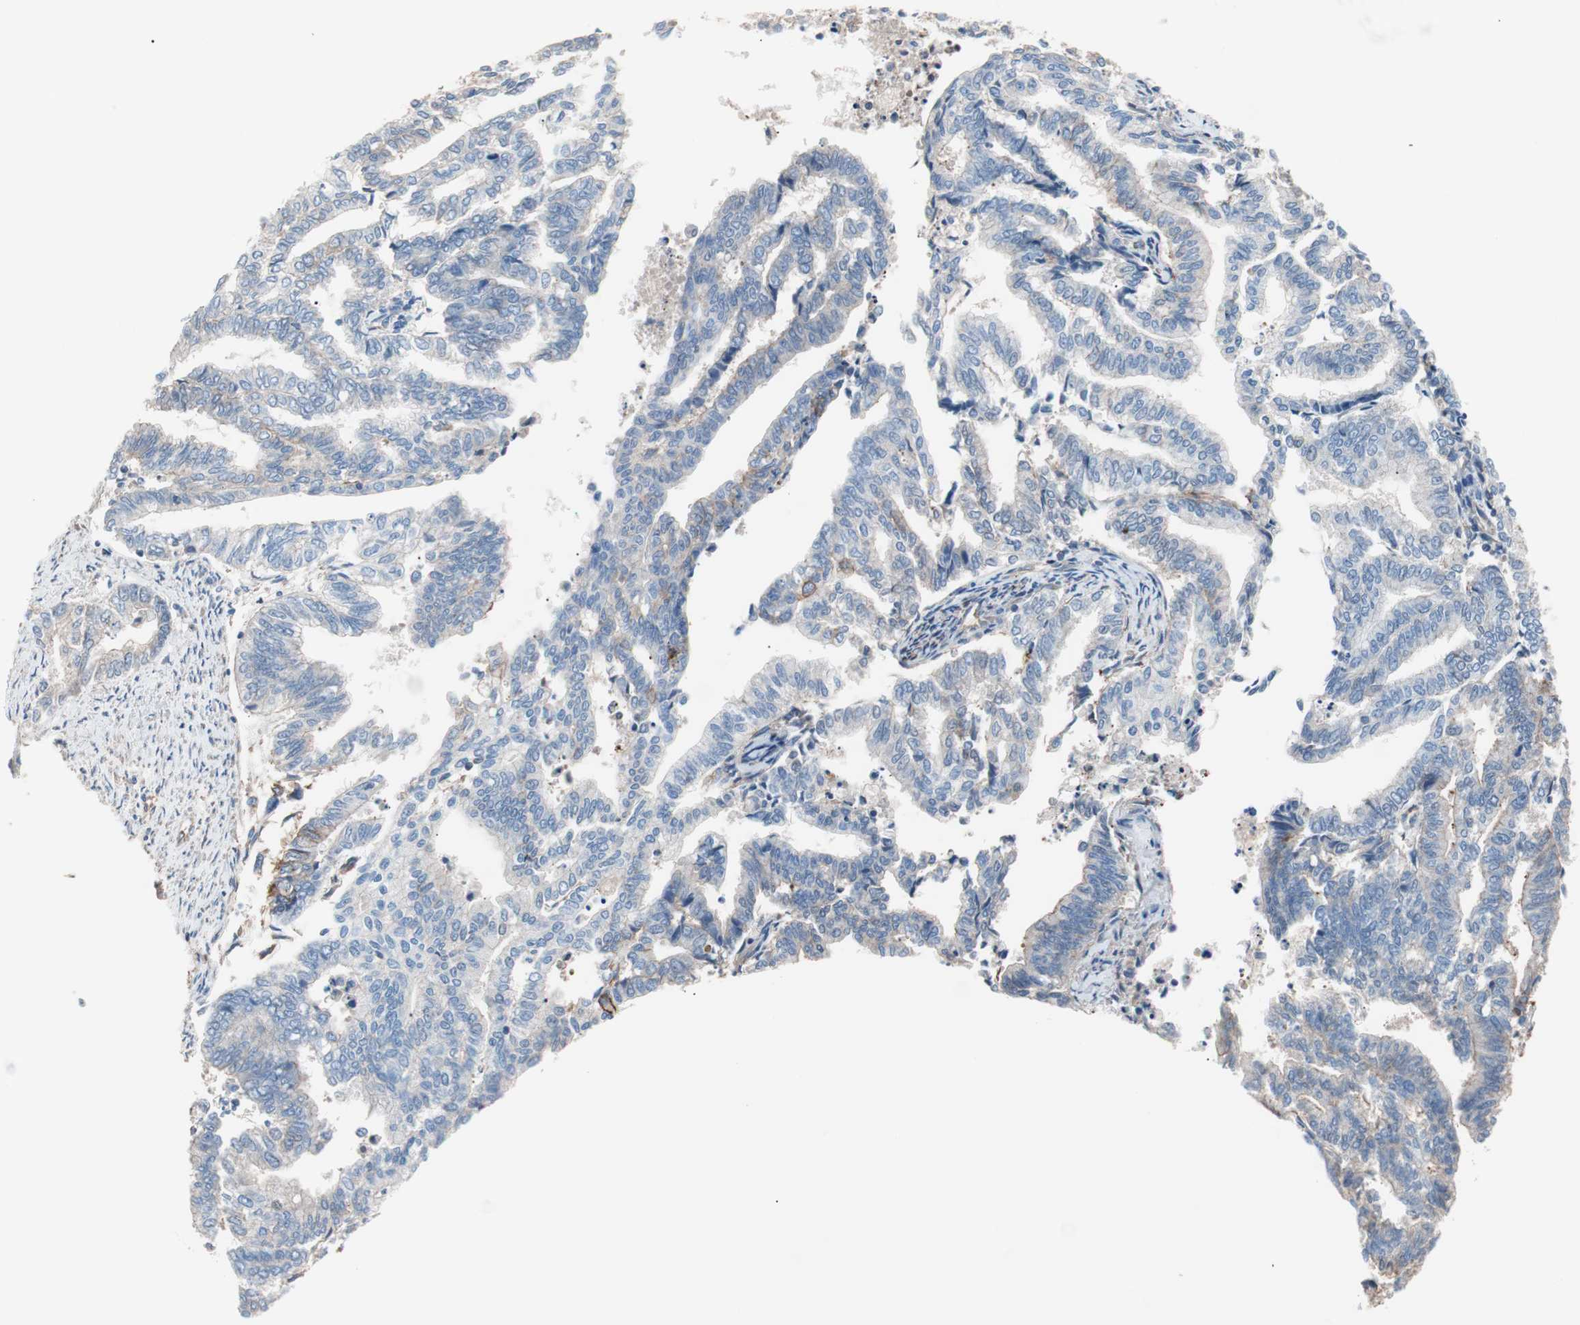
{"staining": {"intensity": "weak", "quantity": "<25%", "location": "cytoplasmic/membranous"}, "tissue": "endometrial cancer", "cell_type": "Tumor cells", "image_type": "cancer", "snomed": [{"axis": "morphology", "description": "Adenocarcinoma, NOS"}, {"axis": "topography", "description": "Endometrium"}], "caption": "DAB immunohistochemical staining of human endometrial cancer shows no significant expression in tumor cells. (Brightfield microscopy of DAB (3,3'-diaminobenzidine) immunohistochemistry at high magnification).", "gene": "GPR160", "patient": {"sex": "female", "age": 79}}